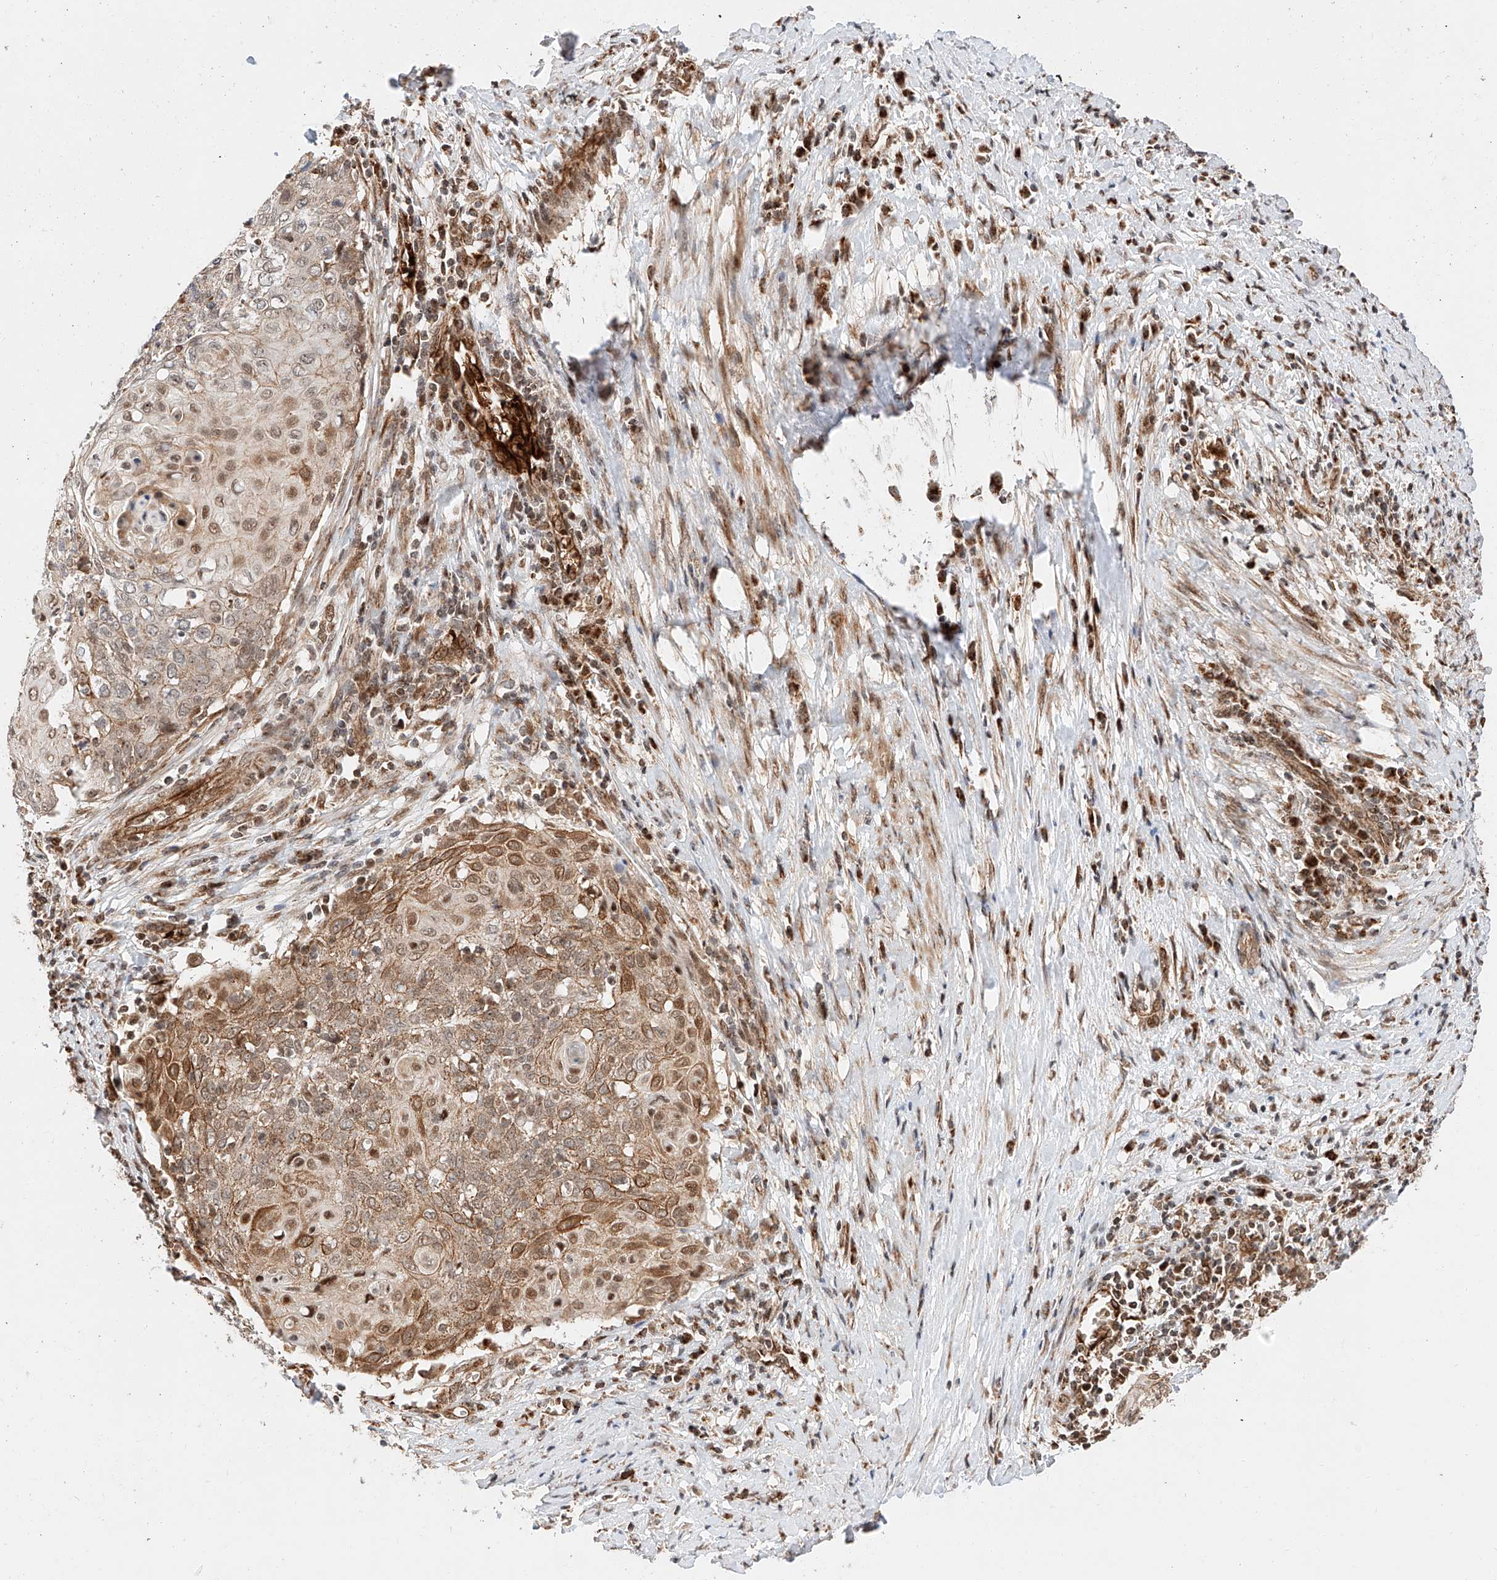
{"staining": {"intensity": "moderate", "quantity": "<25%", "location": "cytoplasmic/membranous,nuclear"}, "tissue": "cervical cancer", "cell_type": "Tumor cells", "image_type": "cancer", "snomed": [{"axis": "morphology", "description": "Squamous cell carcinoma, NOS"}, {"axis": "topography", "description": "Cervix"}], "caption": "Immunohistochemistry (IHC) of squamous cell carcinoma (cervical) exhibits low levels of moderate cytoplasmic/membranous and nuclear expression in about <25% of tumor cells.", "gene": "THTPA", "patient": {"sex": "female", "age": 39}}